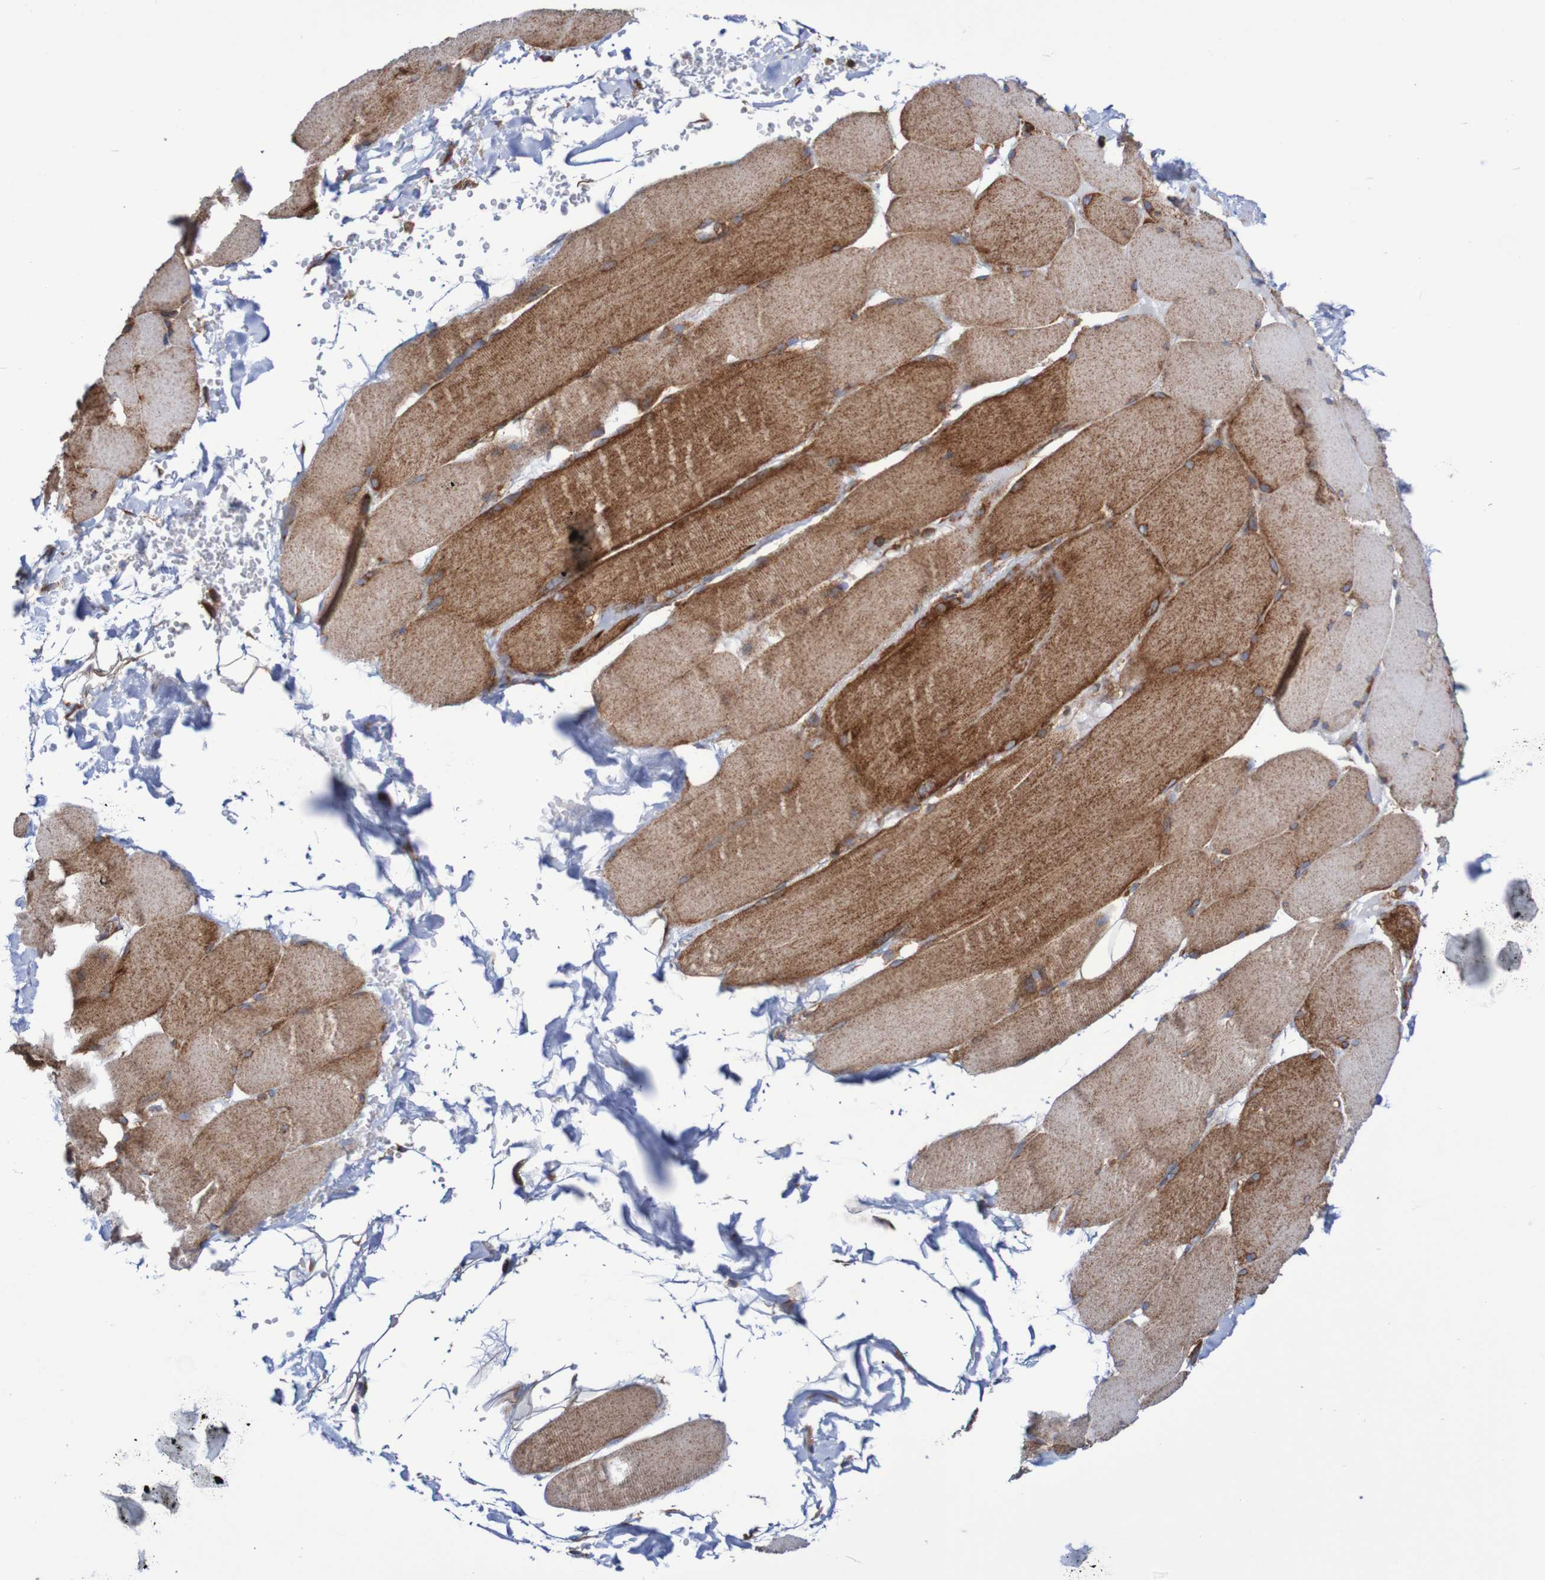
{"staining": {"intensity": "moderate", "quantity": ">75%", "location": "cytoplasmic/membranous"}, "tissue": "skeletal muscle", "cell_type": "Myocytes", "image_type": "normal", "snomed": [{"axis": "morphology", "description": "Normal tissue, NOS"}, {"axis": "topography", "description": "Skin"}, {"axis": "topography", "description": "Skeletal muscle"}], "caption": "This micrograph reveals immunohistochemistry (IHC) staining of unremarkable human skeletal muscle, with medium moderate cytoplasmic/membranous staining in about >75% of myocytes.", "gene": "FXR2", "patient": {"sex": "male", "age": 83}}